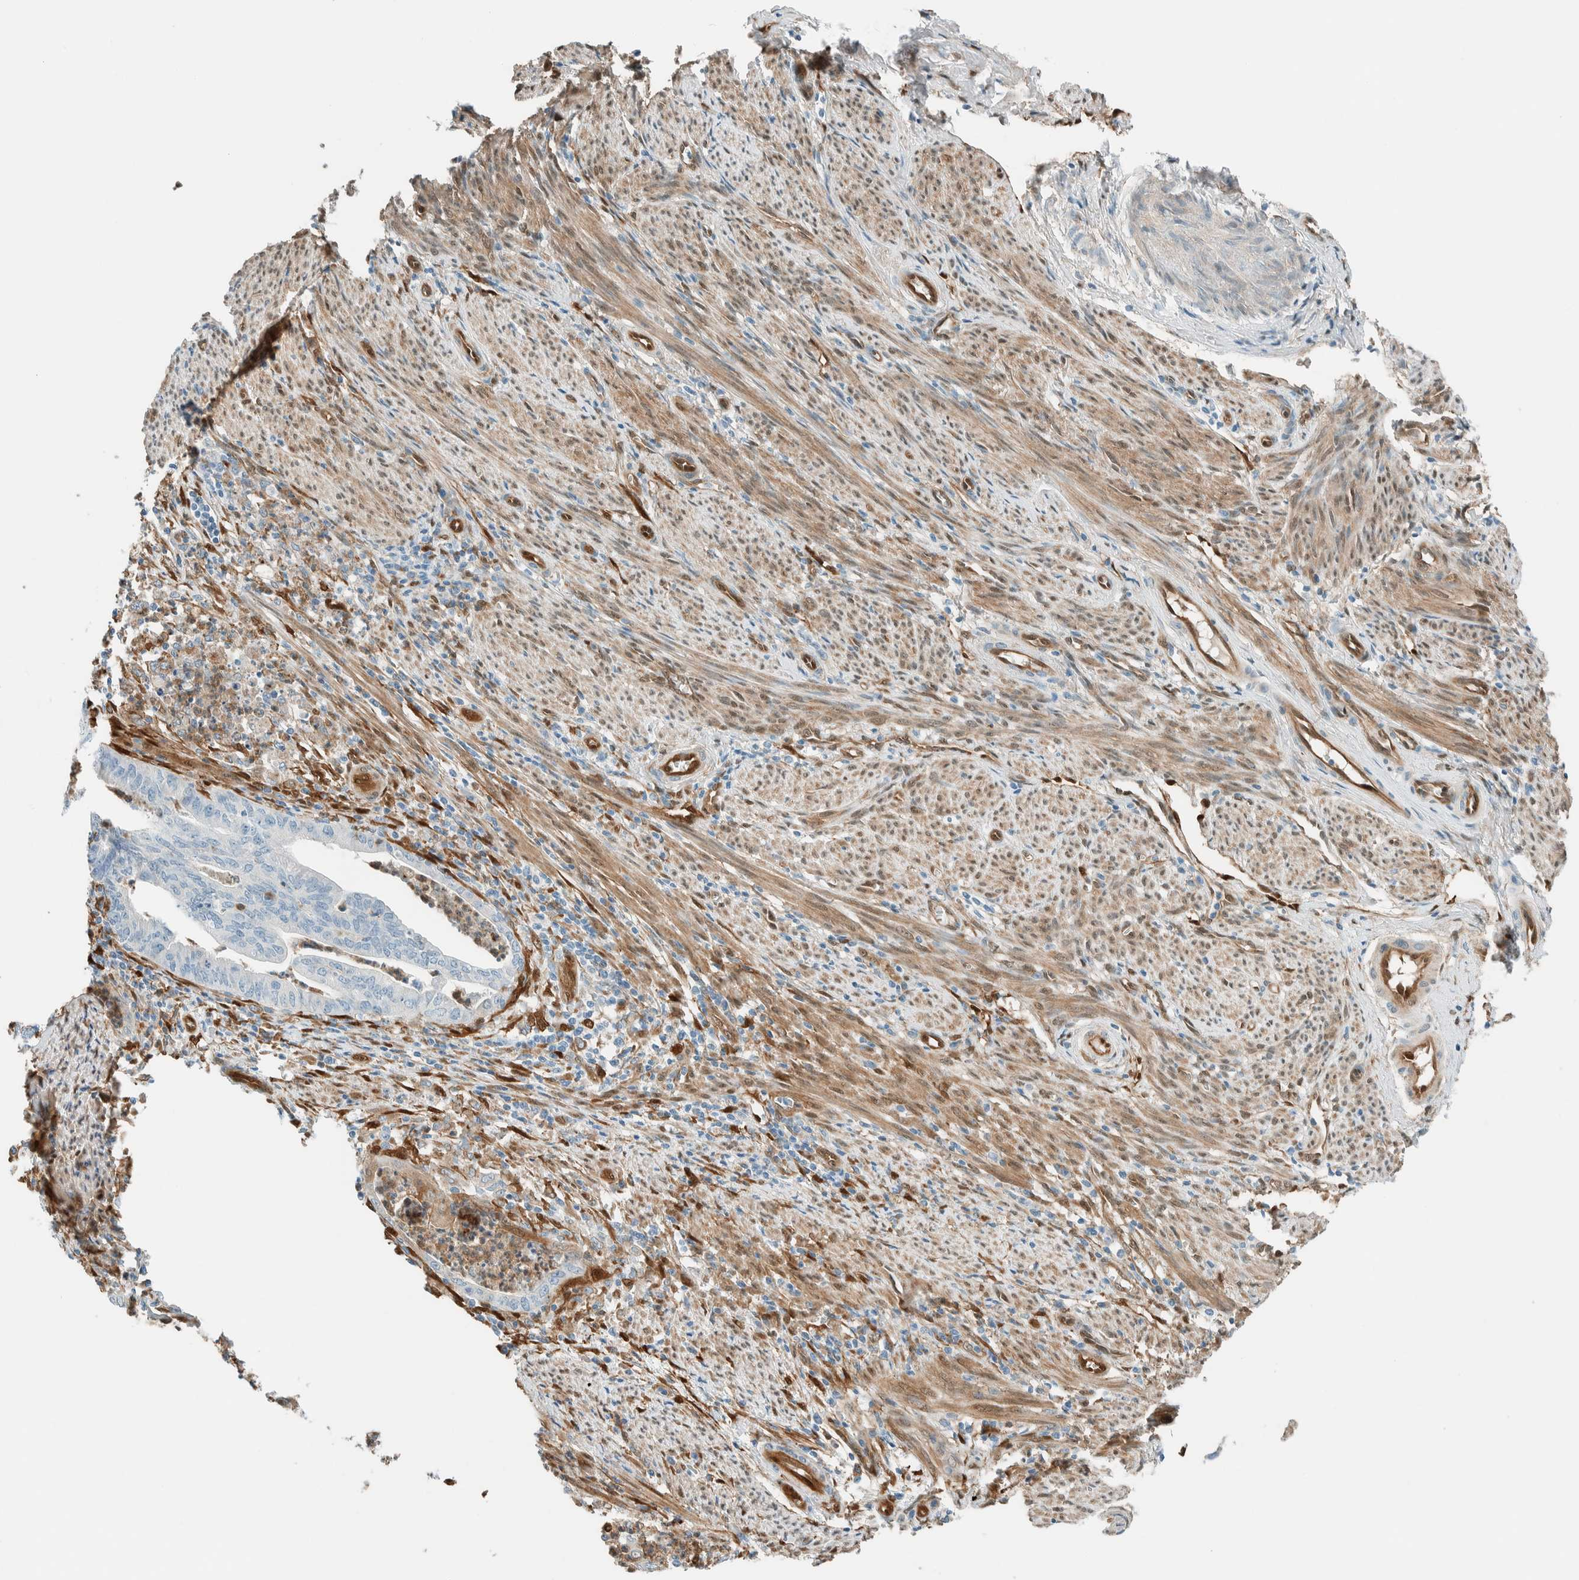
{"staining": {"intensity": "negative", "quantity": "none", "location": "none"}, "tissue": "endometrial cancer", "cell_type": "Tumor cells", "image_type": "cancer", "snomed": [{"axis": "morphology", "description": "Polyp, NOS"}, {"axis": "morphology", "description": "Adenocarcinoma, NOS"}, {"axis": "morphology", "description": "Adenoma, NOS"}, {"axis": "topography", "description": "Endometrium"}], "caption": "High power microscopy photomicrograph of an immunohistochemistry image of endometrial cancer, revealing no significant expression in tumor cells.", "gene": "NXN", "patient": {"sex": "female", "age": 79}}